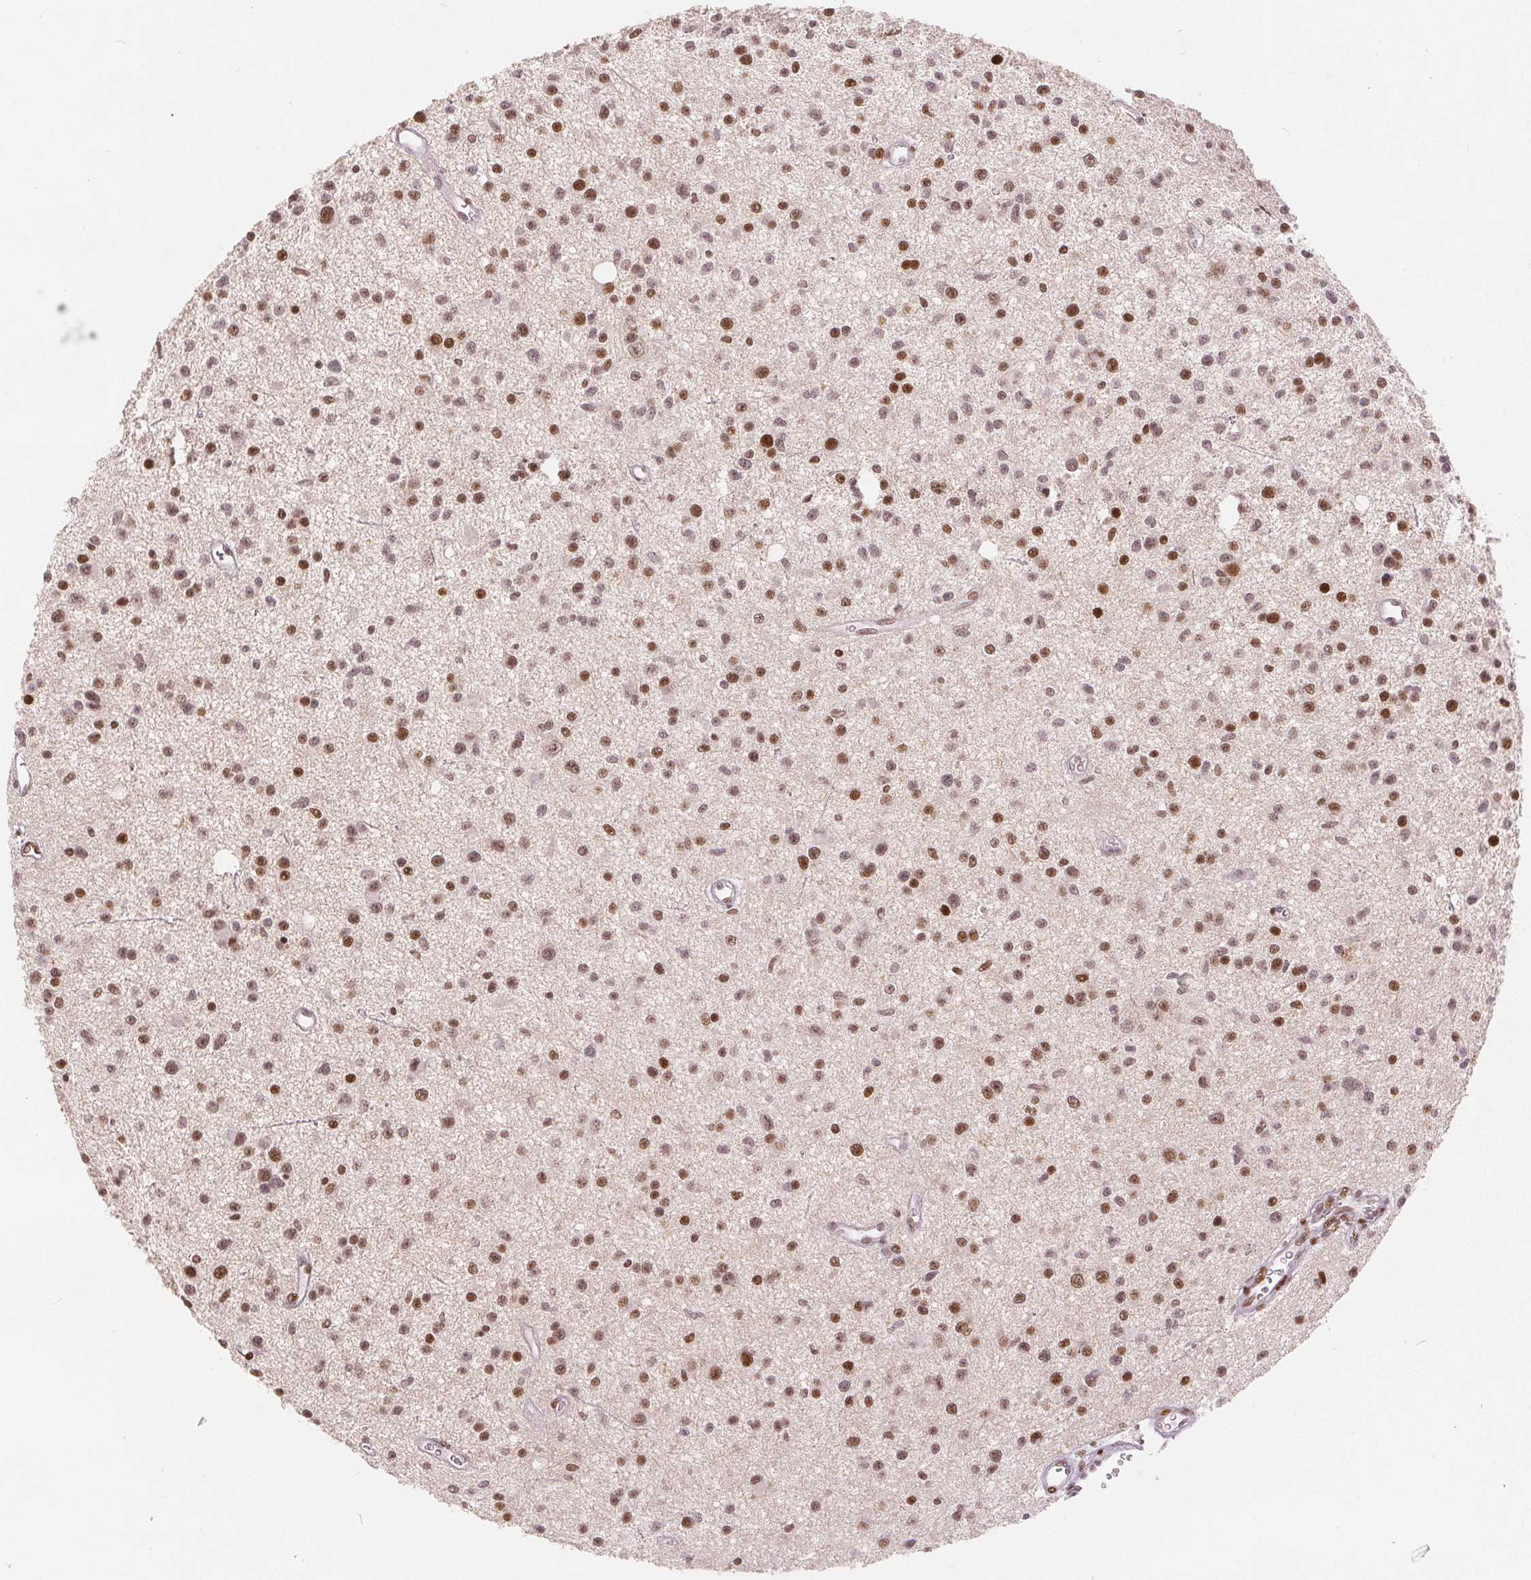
{"staining": {"intensity": "moderate", "quantity": ">75%", "location": "nuclear"}, "tissue": "glioma", "cell_type": "Tumor cells", "image_type": "cancer", "snomed": [{"axis": "morphology", "description": "Glioma, malignant, Low grade"}, {"axis": "topography", "description": "Brain"}], "caption": "Immunohistochemical staining of glioma reveals medium levels of moderate nuclear positivity in about >75% of tumor cells.", "gene": "ZNF703", "patient": {"sex": "male", "age": 43}}